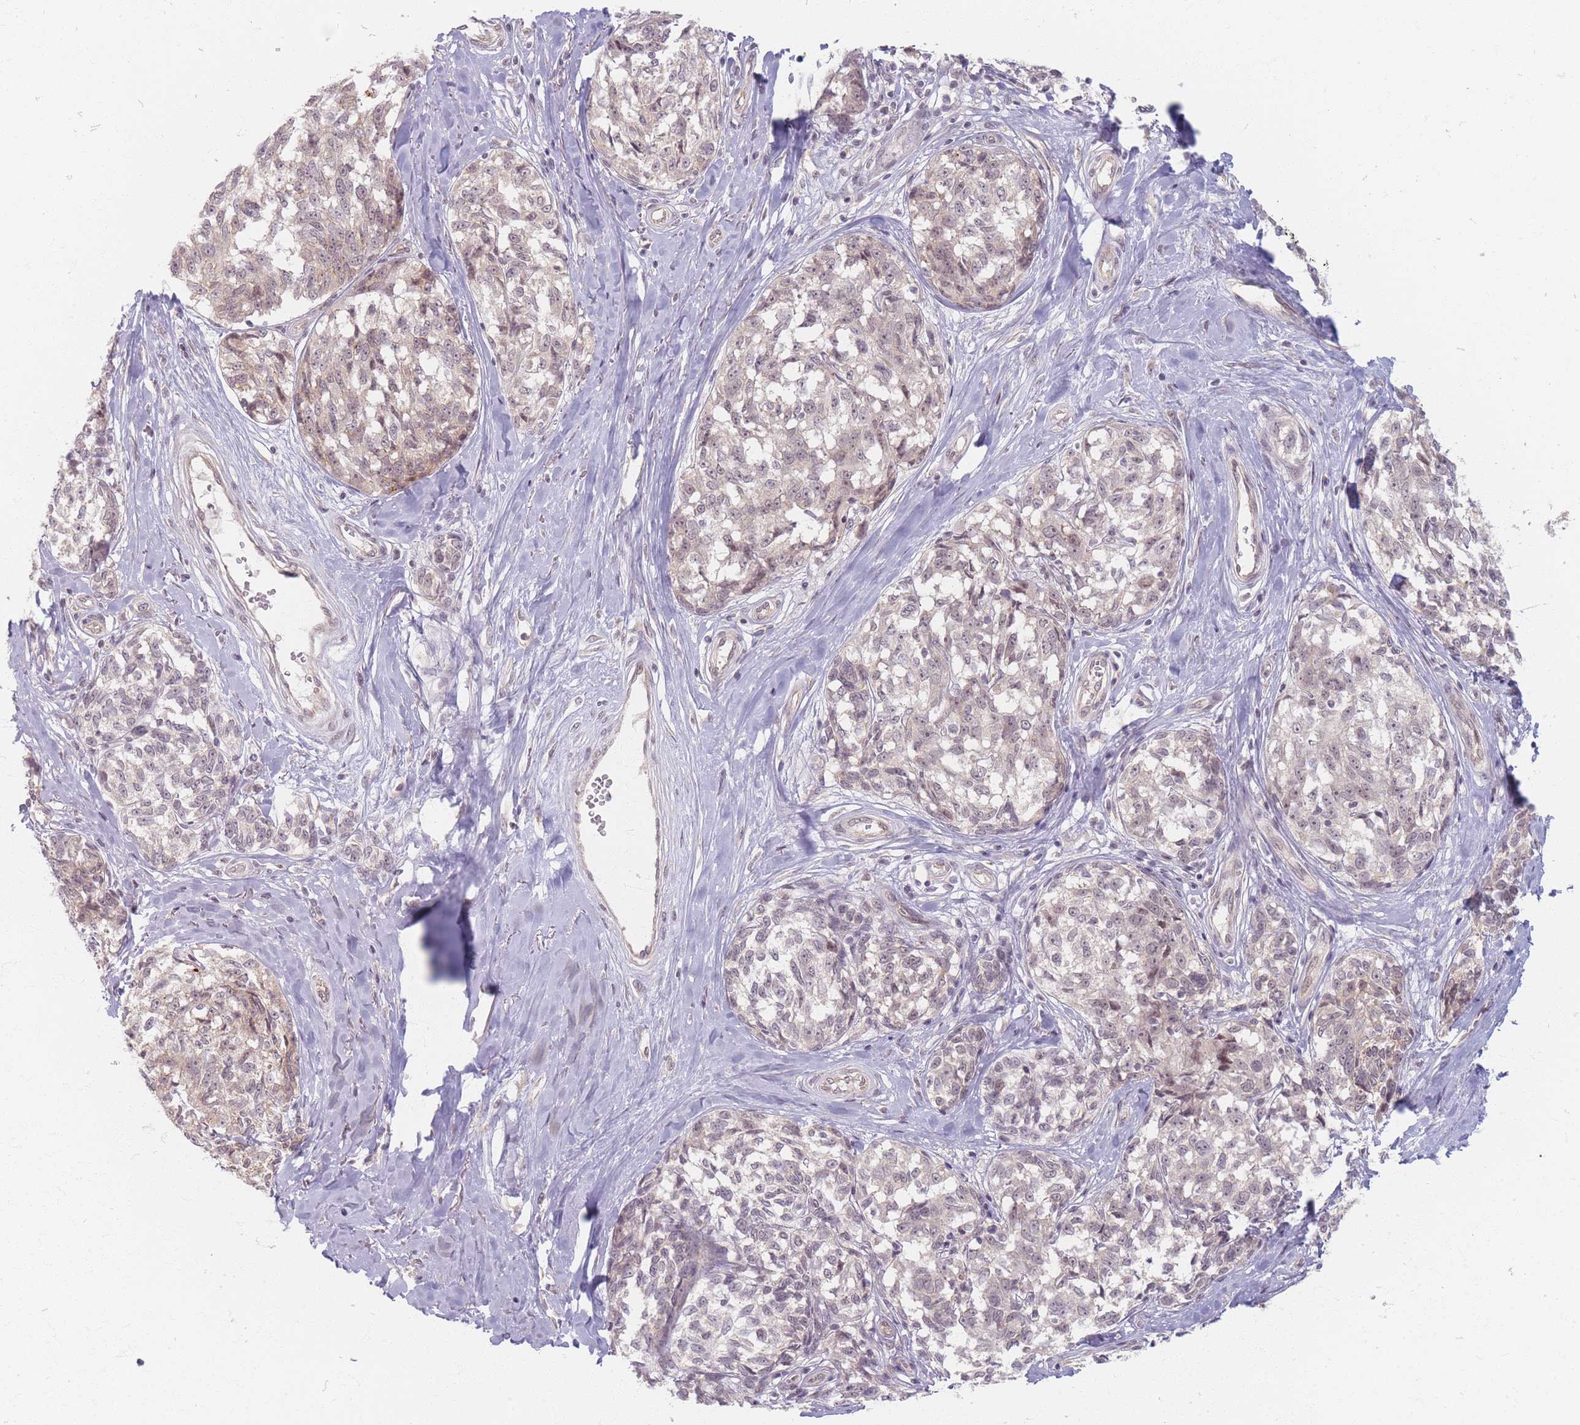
{"staining": {"intensity": "weak", "quantity": "25%-75%", "location": "cytoplasmic/membranous"}, "tissue": "melanoma", "cell_type": "Tumor cells", "image_type": "cancer", "snomed": [{"axis": "morphology", "description": "Normal tissue, NOS"}, {"axis": "morphology", "description": "Malignant melanoma, NOS"}, {"axis": "topography", "description": "Skin"}], "caption": "Immunohistochemical staining of human malignant melanoma displays low levels of weak cytoplasmic/membranous staining in approximately 25%-75% of tumor cells.", "gene": "GABRA6", "patient": {"sex": "female", "age": 64}}